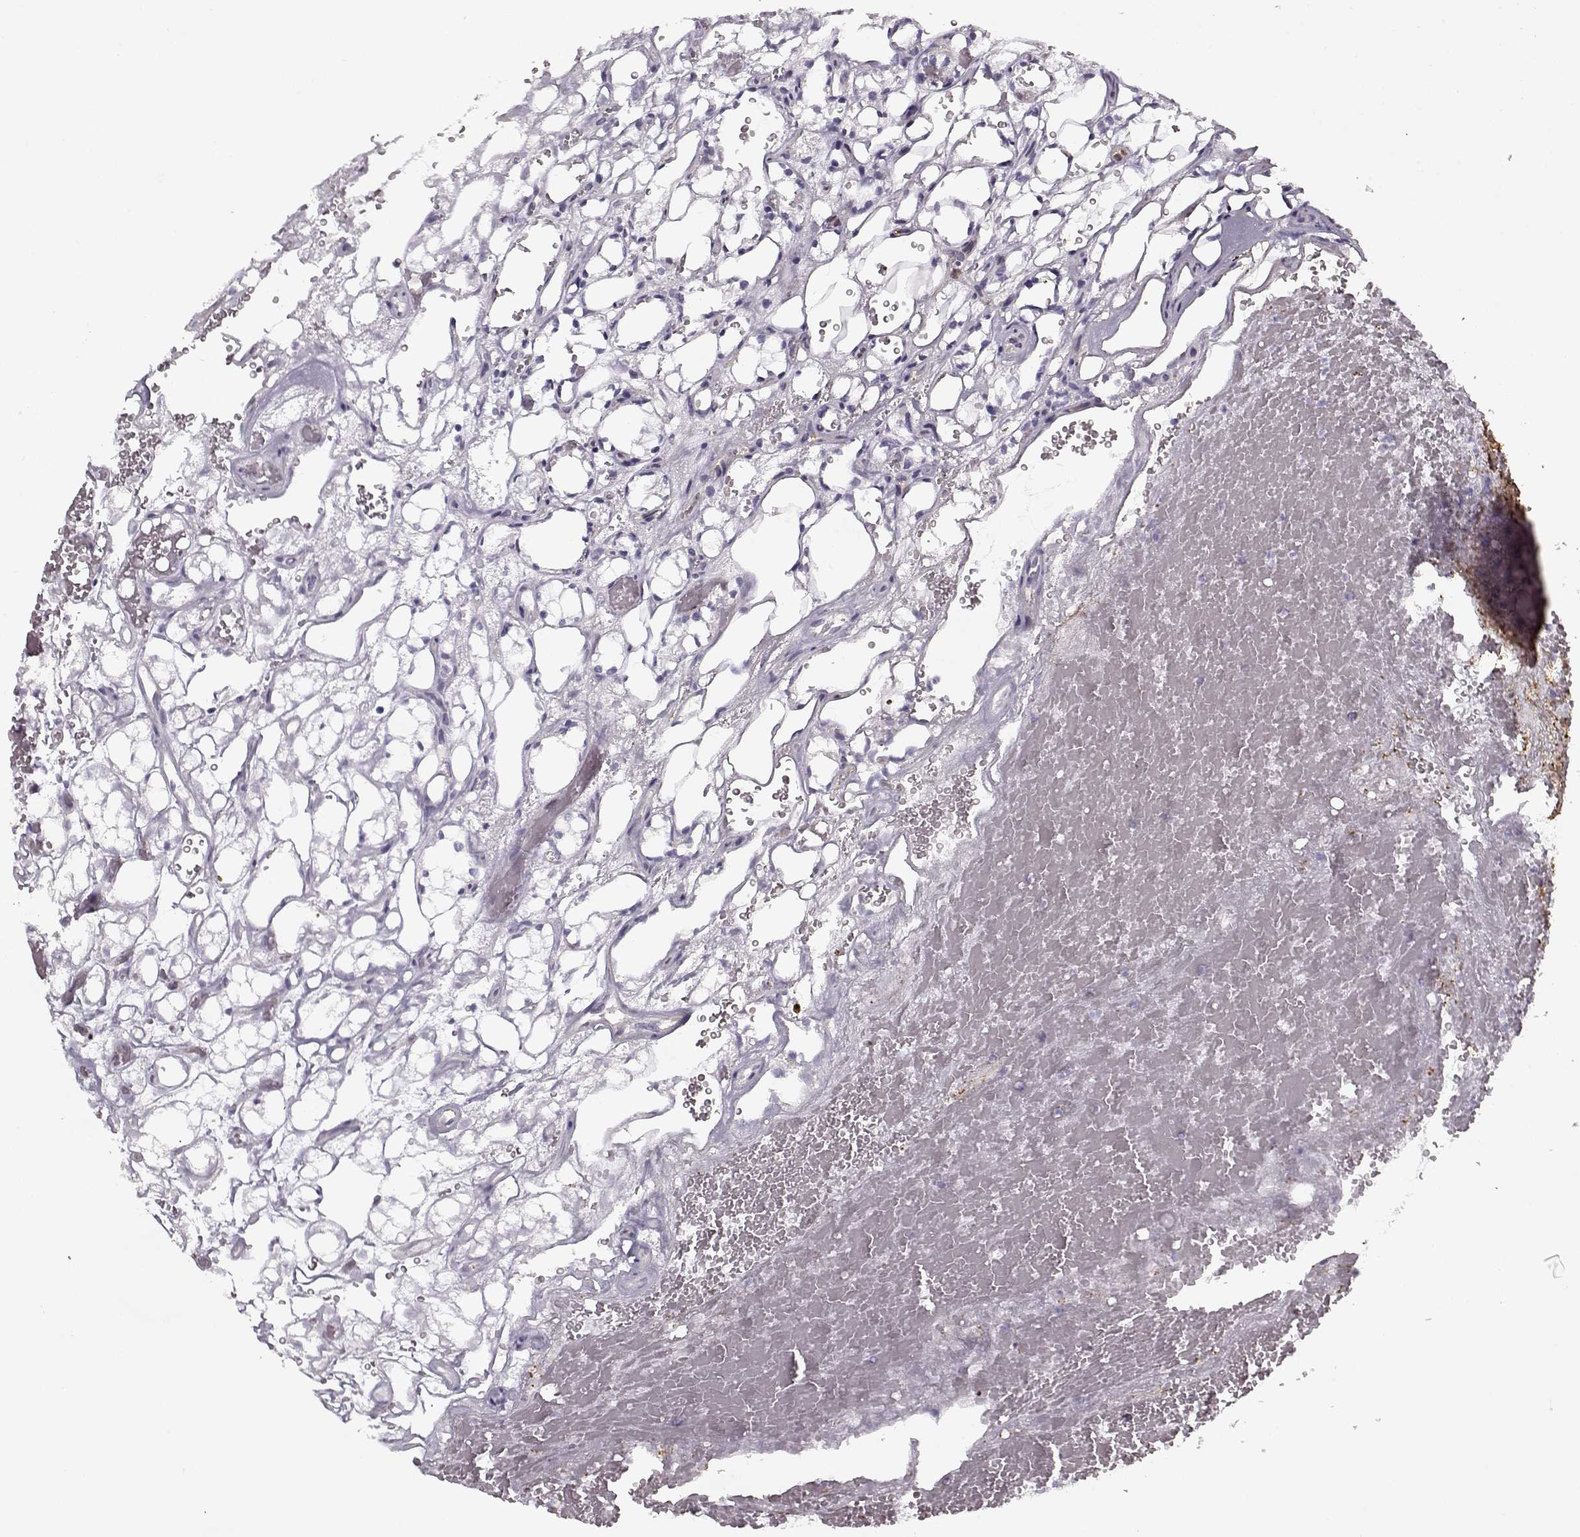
{"staining": {"intensity": "negative", "quantity": "none", "location": "none"}, "tissue": "renal cancer", "cell_type": "Tumor cells", "image_type": "cancer", "snomed": [{"axis": "morphology", "description": "Adenocarcinoma, NOS"}, {"axis": "topography", "description": "Kidney"}], "caption": "Tumor cells show no significant expression in adenocarcinoma (renal).", "gene": "PNMT", "patient": {"sex": "female", "age": 69}}